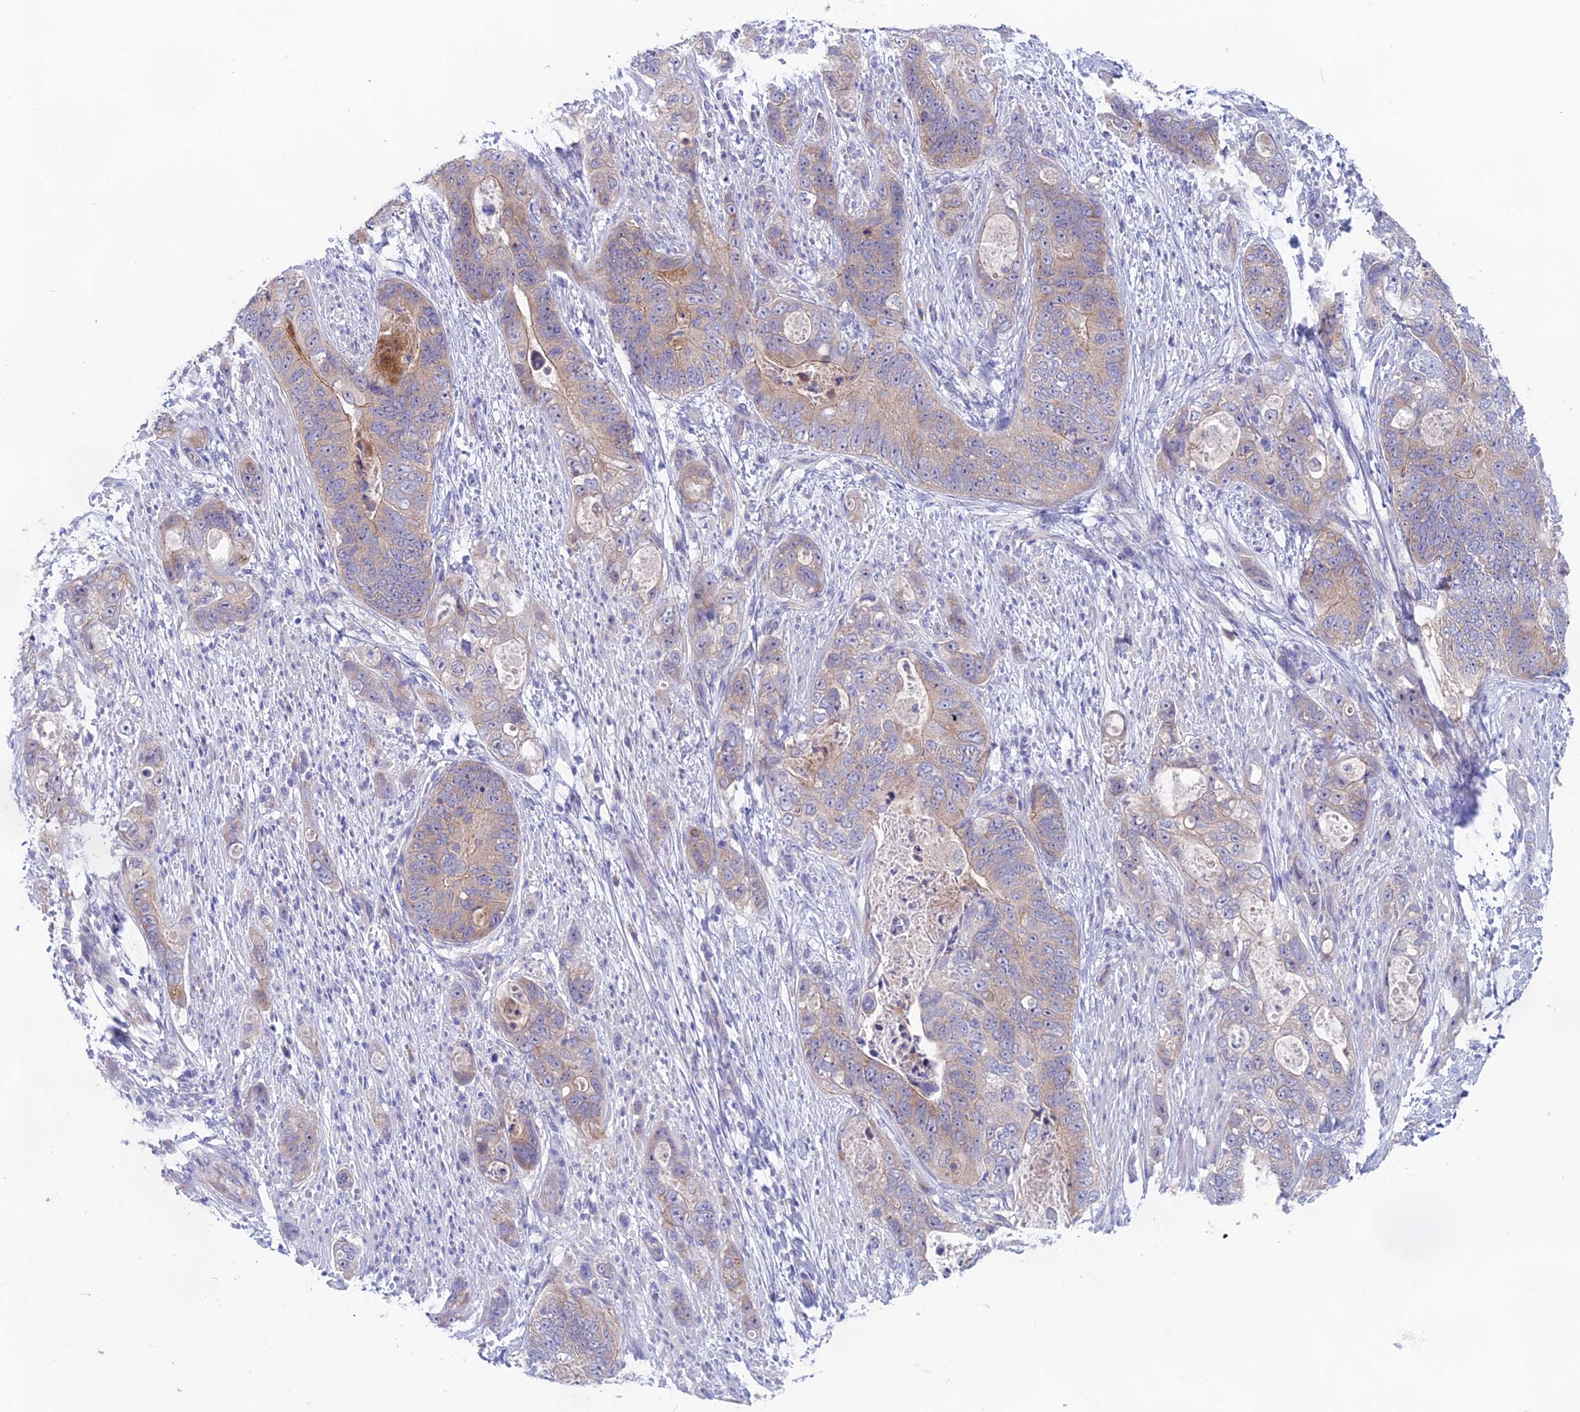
{"staining": {"intensity": "weak", "quantity": "<25%", "location": "cytoplasmic/membranous"}, "tissue": "stomach cancer", "cell_type": "Tumor cells", "image_type": "cancer", "snomed": [{"axis": "morphology", "description": "Adenocarcinoma, NOS"}, {"axis": "topography", "description": "Stomach"}], "caption": "DAB immunohistochemical staining of human stomach cancer exhibits no significant expression in tumor cells.", "gene": "TENT4B", "patient": {"sex": "female", "age": 89}}